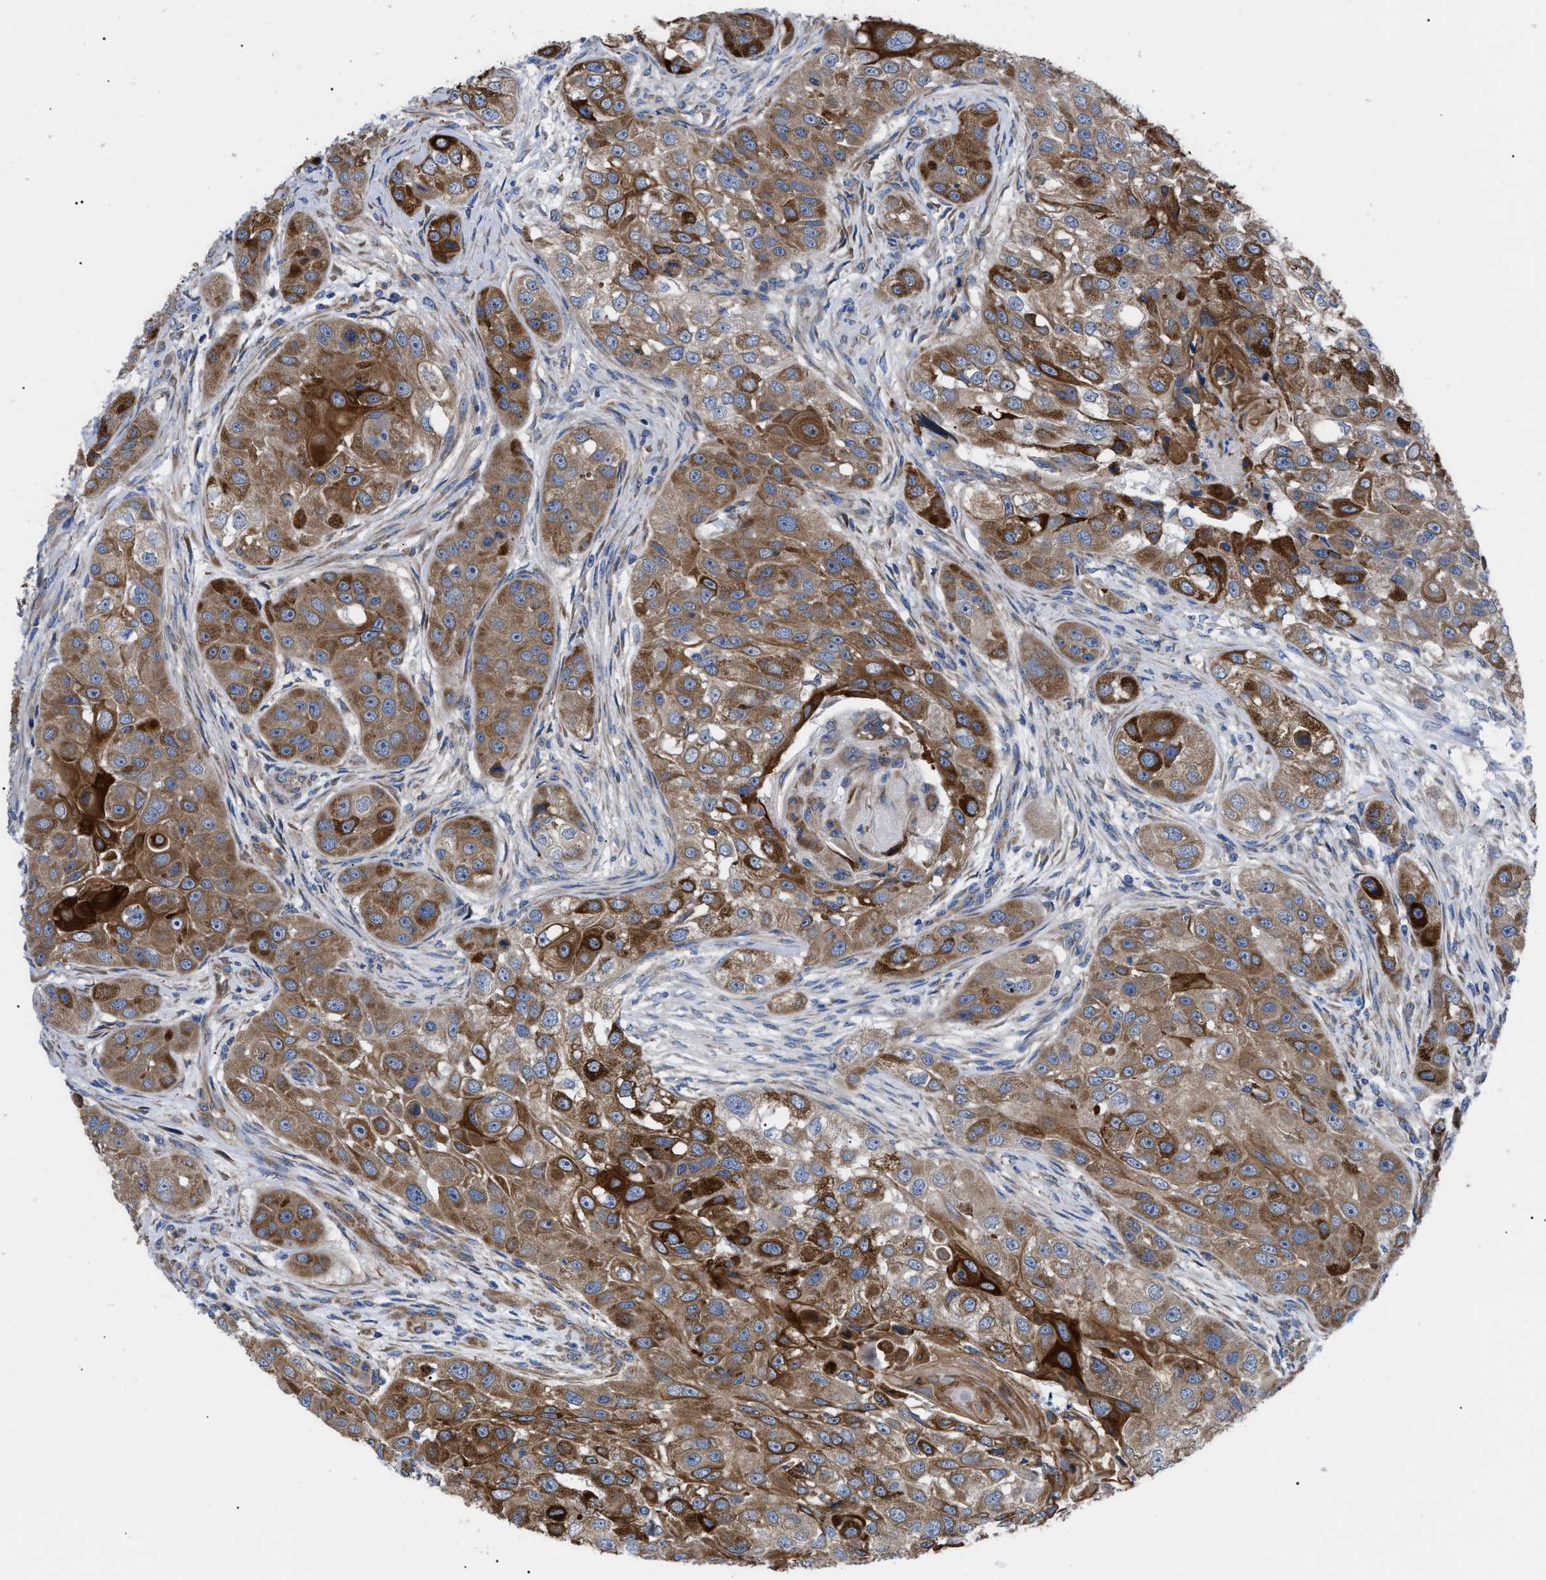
{"staining": {"intensity": "moderate", "quantity": ">75%", "location": "cytoplasmic/membranous"}, "tissue": "head and neck cancer", "cell_type": "Tumor cells", "image_type": "cancer", "snomed": [{"axis": "morphology", "description": "Normal tissue, NOS"}, {"axis": "morphology", "description": "Squamous cell carcinoma, NOS"}, {"axis": "topography", "description": "Skeletal muscle"}, {"axis": "topography", "description": "Head-Neck"}], "caption": "This micrograph displays immunohistochemistry (IHC) staining of human head and neck cancer (squamous cell carcinoma), with medium moderate cytoplasmic/membranous staining in about >75% of tumor cells.", "gene": "HSPB8", "patient": {"sex": "male", "age": 51}}